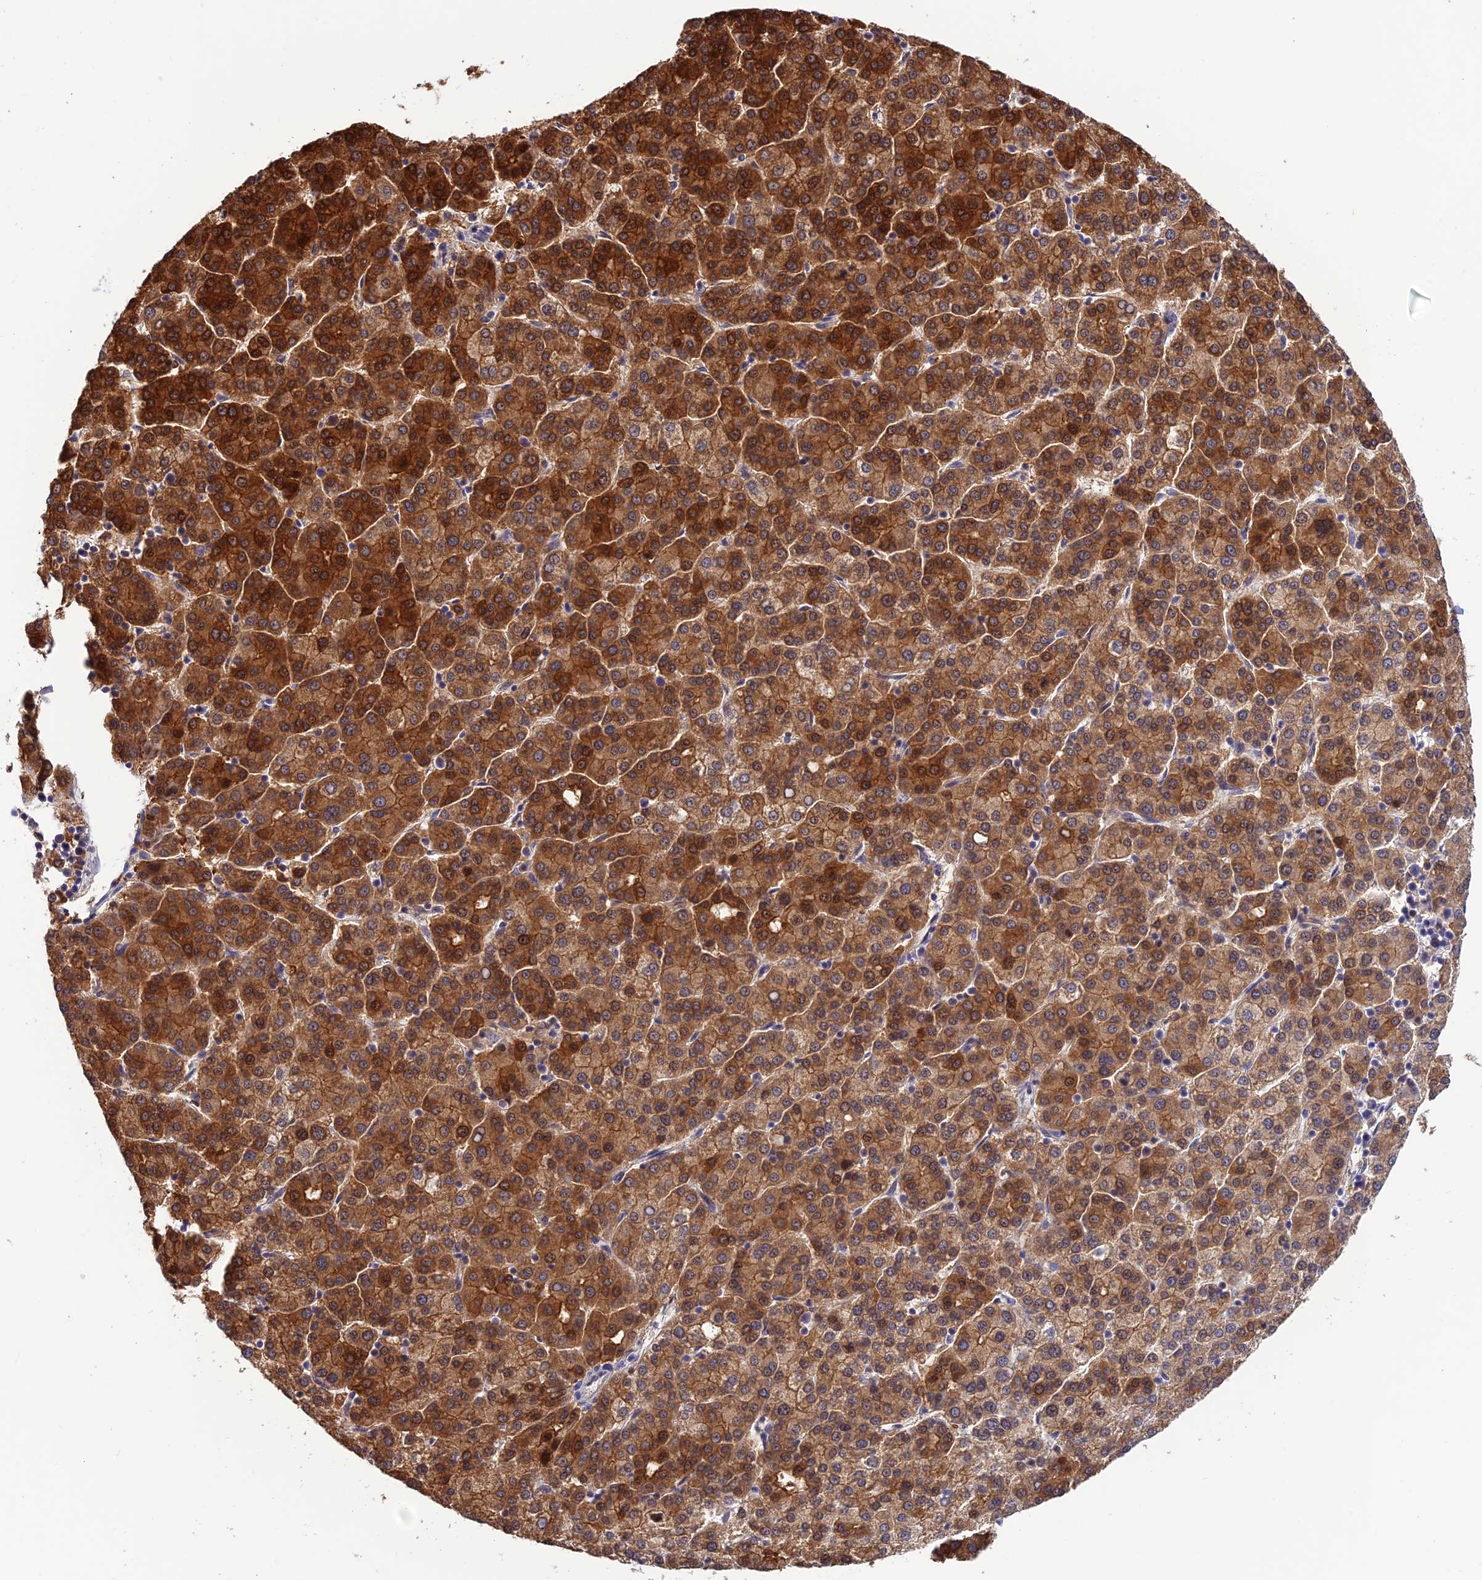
{"staining": {"intensity": "strong", "quantity": ">75%", "location": "cytoplasmic/membranous"}, "tissue": "liver cancer", "cell_type": "Tumor cells", "image_type": "cancer", "snomed": [{"axis": "morphology", "description": "Carcinoma, Hepatocellular, NOS"}, {"axis": "topography", "description": "Liver"}], "caption": "Immunohistochemistry of human liver hepatocellular carcinoma reveals high levels of strong cytoplasmic/membranous expression in about >75% of tumor cells.", "gene": "MNS1", "patient": {"sex": "female", "age": 58}}